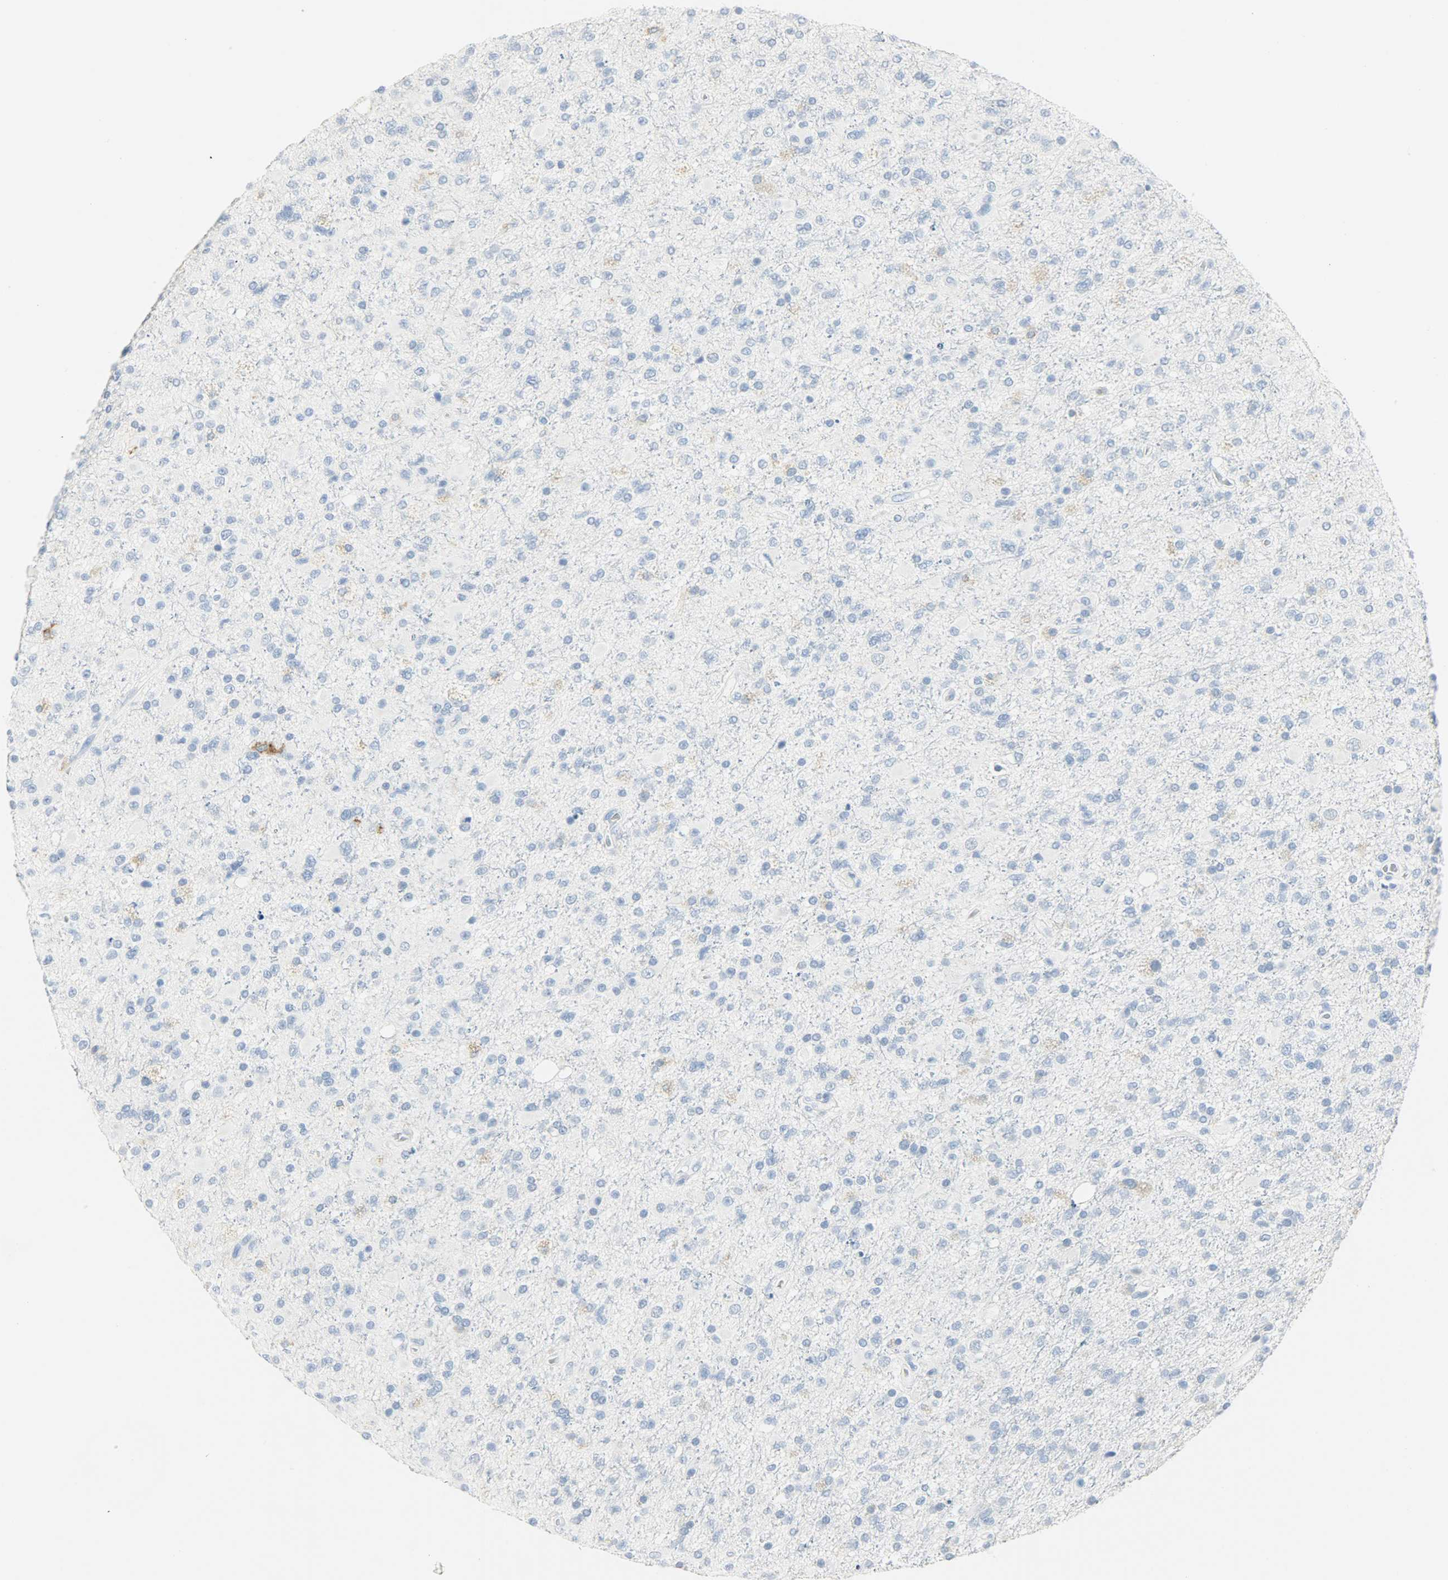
{"staining": {"intensity": "negative", "quantity": "none", "location": "none"}, "tissue": "glioma", "cell_type": "Tumor cells", "image_type": "cancer", "snomed": [{"axis": "morphology", "description": "Glioma, malignant, High grade"}, {"axis": "topography", "description": "Brain"}], "caption": "The immunohistochemistry photomicrograph has no significant staining in tumor cells of glioma tissue.", "gene": "PTPN6", "patient": {"sex": "male", "age": 33}}